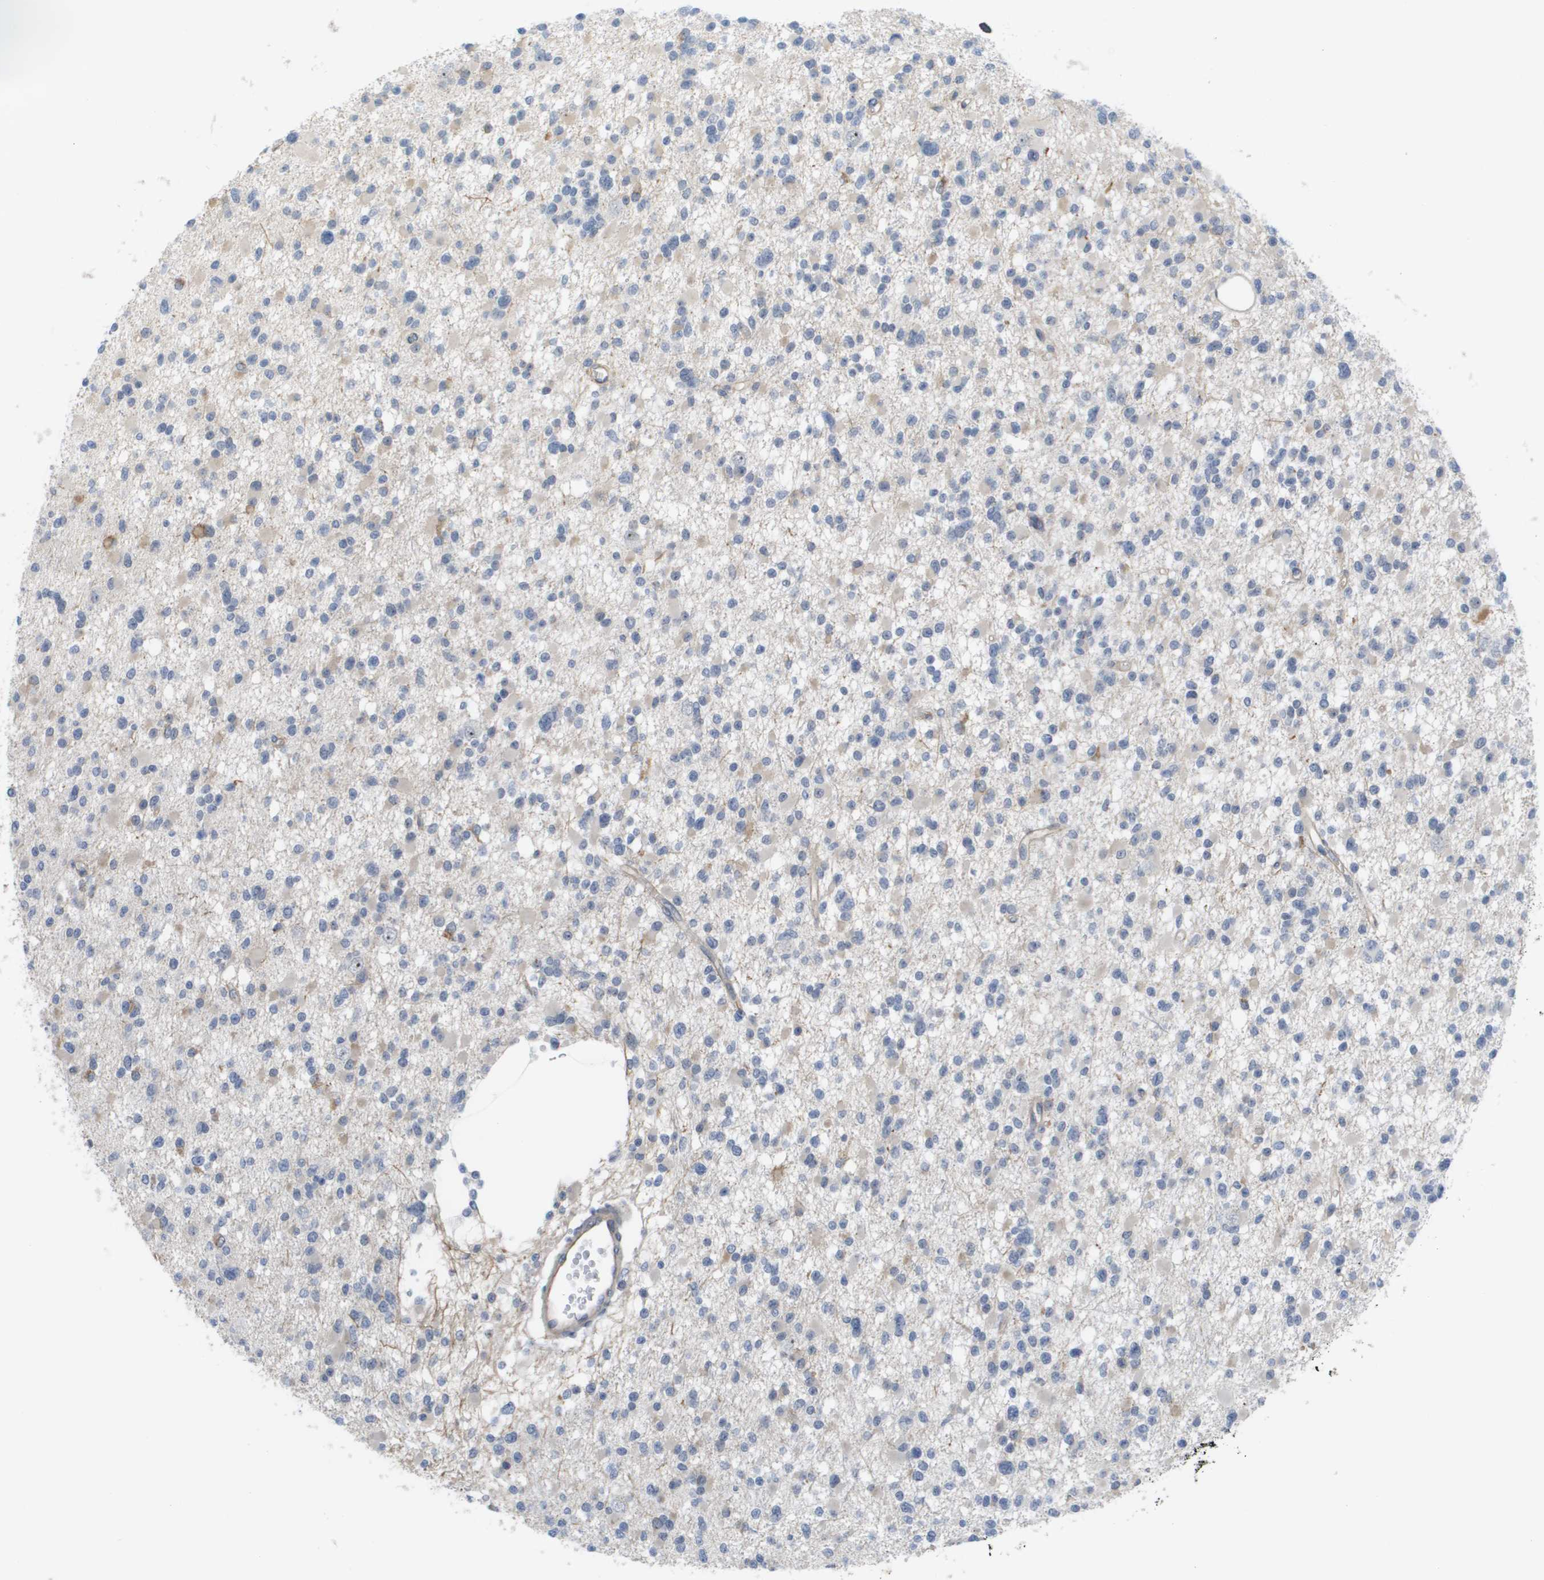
{"staining": {"intensity": "negative", "quantity": "none", "location": "none"}, "tissue": "glioma", "cell_type": "Tumor cells", "image_type": "cancer", "snomed": [{"axis": "morphology", "description": "Glioma, malignant, Low grade"}, {"axis": "topography", "description": "Brain"}], "caption": "This is an immunohistochemistry (IHC) histopathology image of malignant glioma (low-grade). There is no staining in tumor cells.", "gene": "MTARC2", "patient": {"sex": "female", "age": 22}}